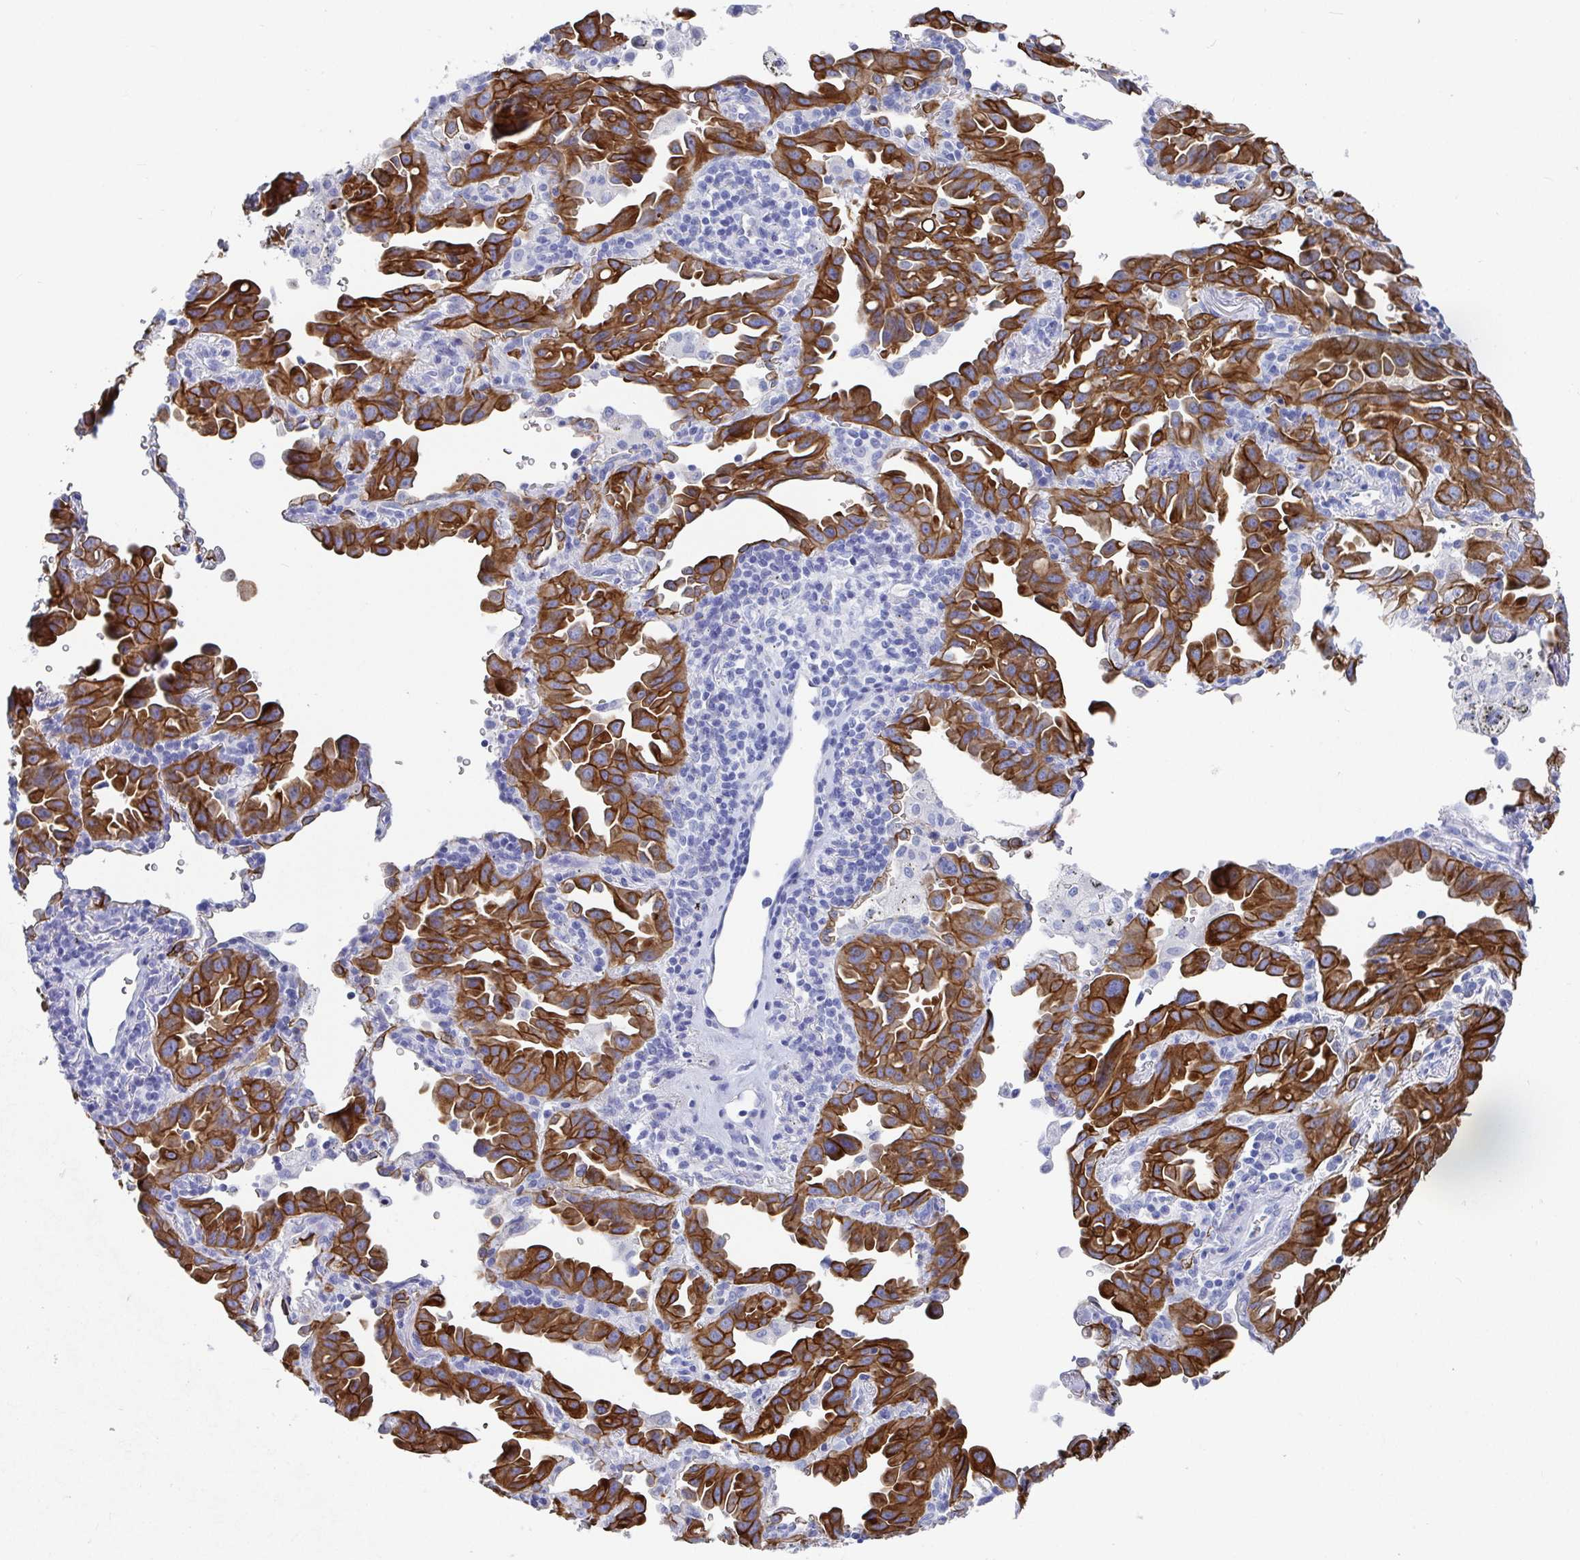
{"staining": {"intensity": "strong", "quantity": ">75%", "location": "cytoplasmic/membranous"}, "tissue": "lung cancer", "cell_type": "Tumor cells", "image_type": "cancer", "snomed": [{"axis": "morphology", "description": "Adenocarcinoma, NOS"}, {"axis": "topography", "description": "Lung"}], "caption": "About >75% of tumor cells in human lung cancer display strong cytoplasmic/membranous protein positivity as visualized by brown immunohistochemical staining.", "gene": "CLDN8", "patient": {"sex": "male", "age": 68}}